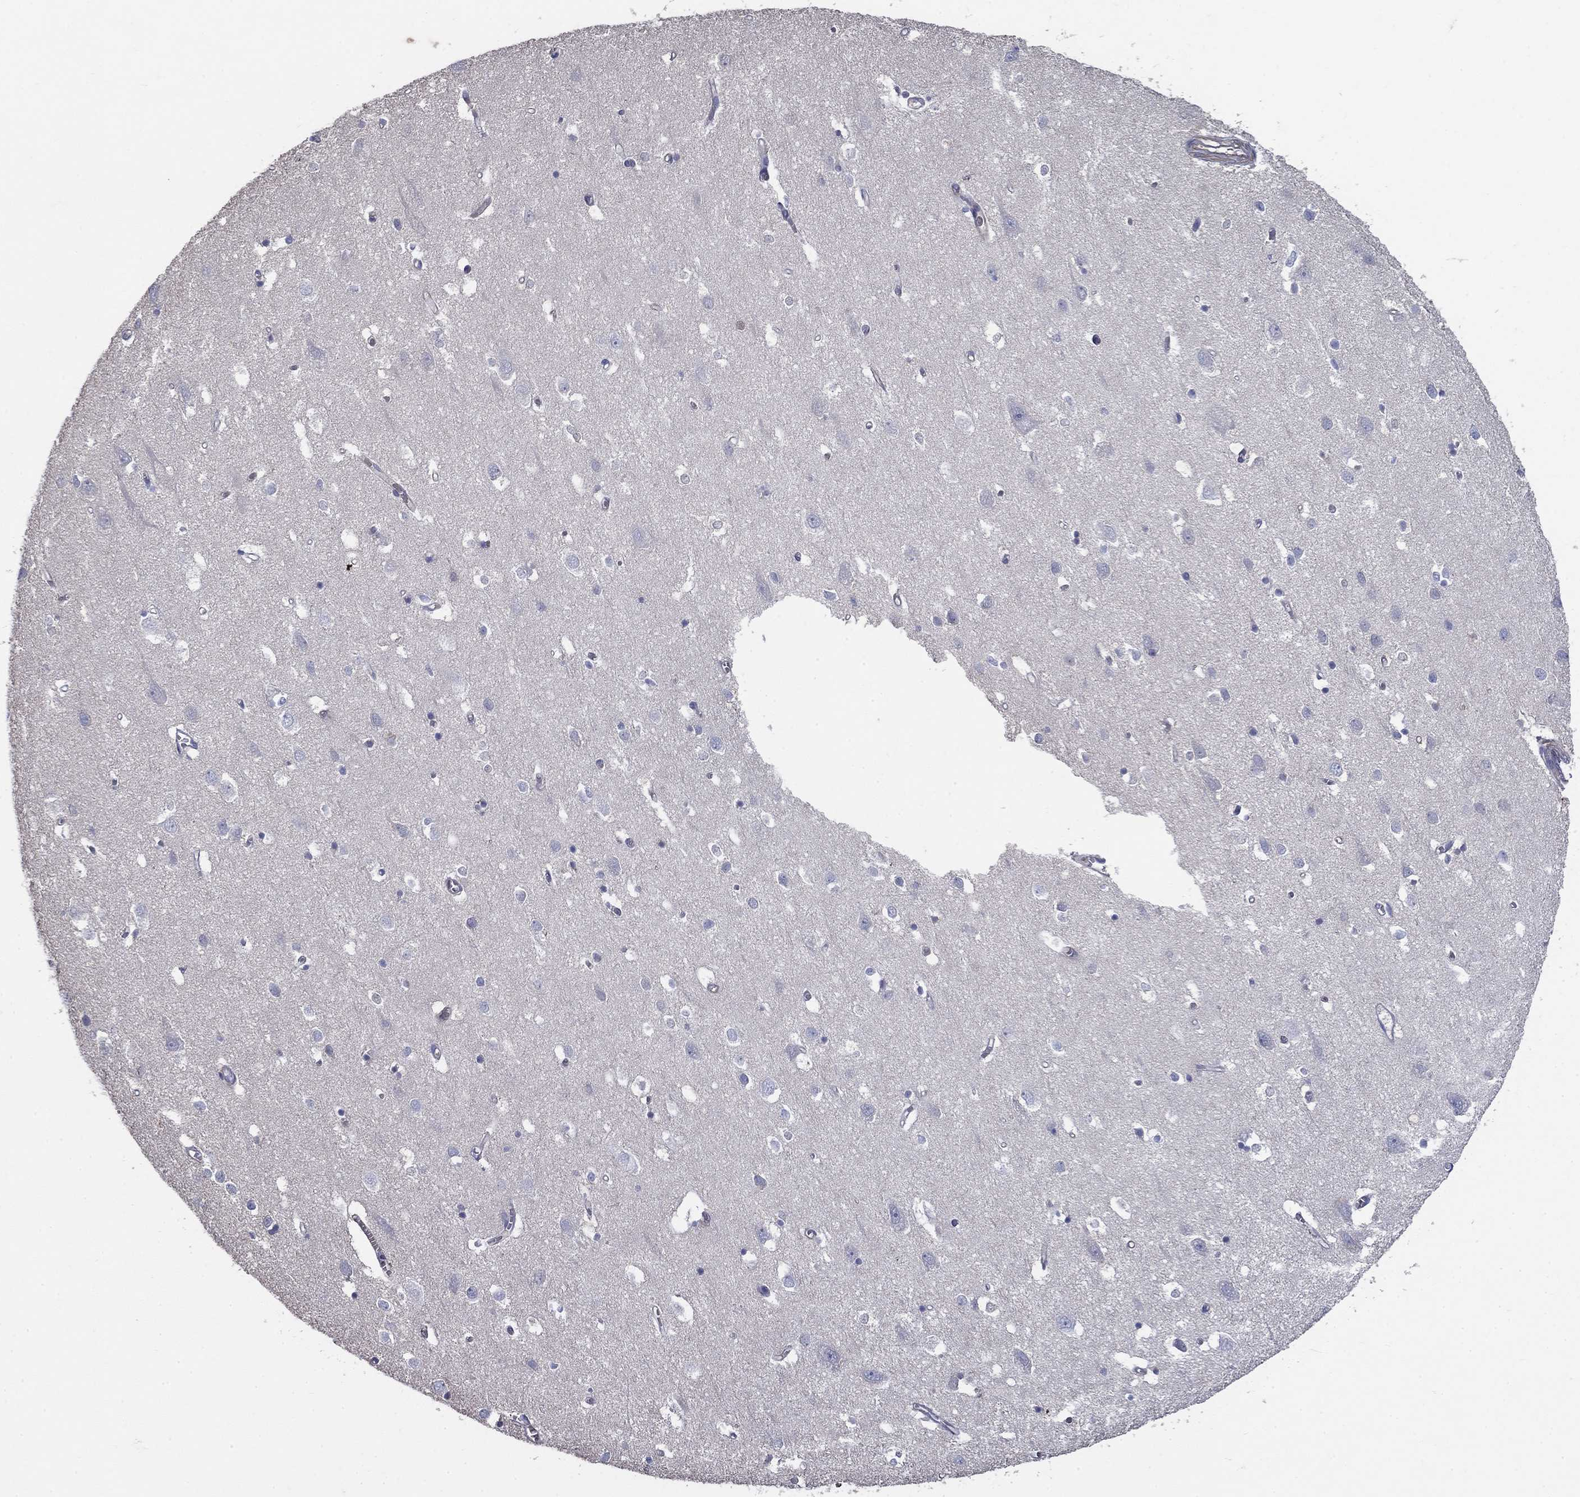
{"staining": {"intensity": "negative", "quantity": "none", "location": "none"}, "tissue": "cerebral cortex", "cell_type": "Endothelial cells", "image_type": "normal", "snomed": [{"axis": "morphology", "description": "Normal tissue, NOS"}, {"axis": "topography", "description": "Cerebral cortex"}], "caption": "An immunohistochemistry micrograph of unremarkable cerebral cortex is shown. There is no staining in endothelial cells of cerebral cortex. (Immunohistochemistry (ihc), brightfield microscopy, high magnification).", "gene": "FLNC", "patient": {"sex": "male", "age": 70}}